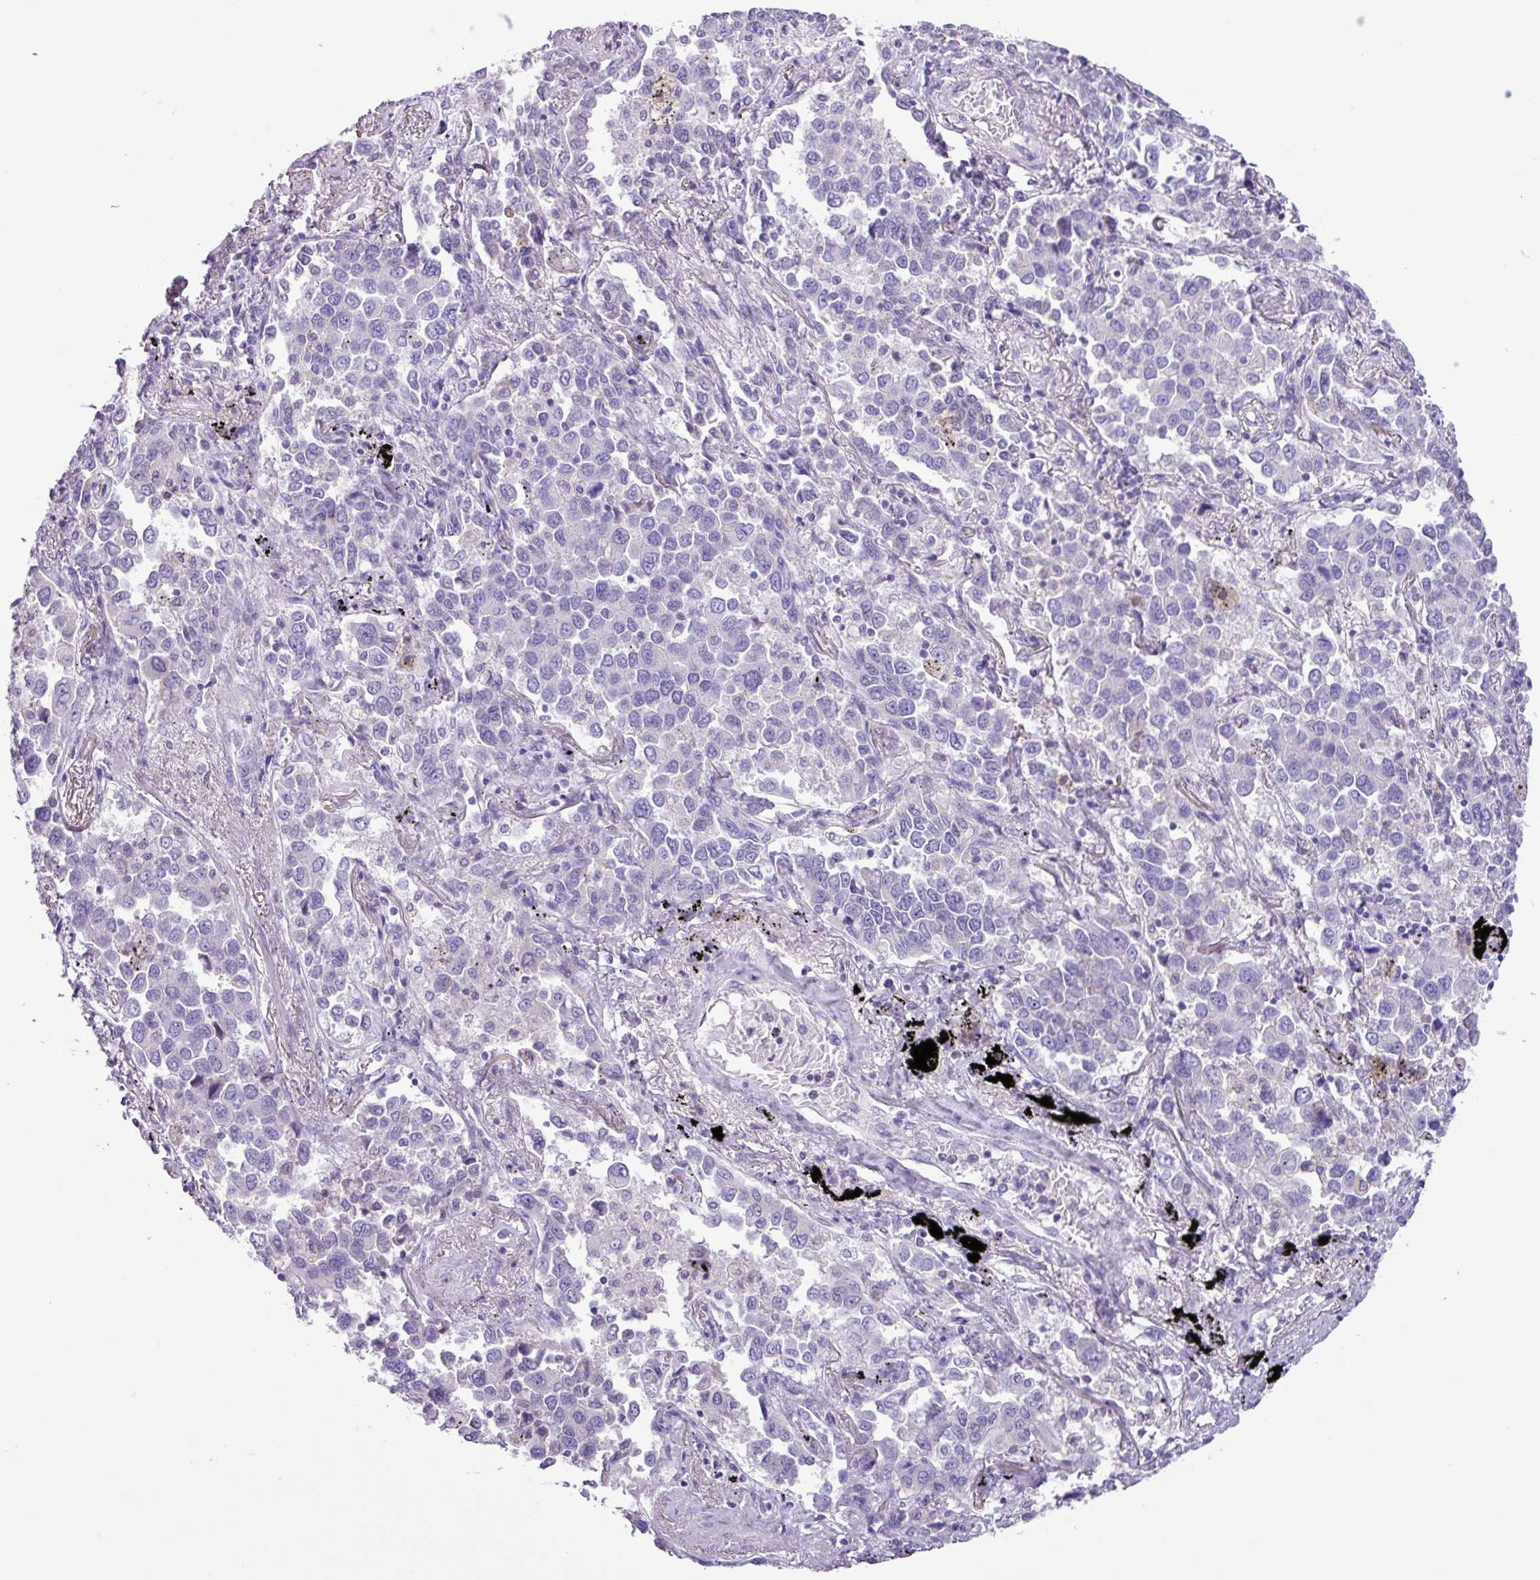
{"staining": {"intensity": "negative", "quantity": "none", "location": "none"}, "tissue": "lung cancer", "cell_type": "Tumor cells", "image_type": "cancer", "snomed": [{"axis": "morphology", "description": "Adenocarcinoma, NOS"}, {"axis": "topography", "description": "Lung"}], "caption": "Immunohistochemical staining of human adenocarcinoma (lung) shows no significant staining in tumor cells.", "gene": "CYSTM1", "patient": {"sex": "male", "age": 67}}